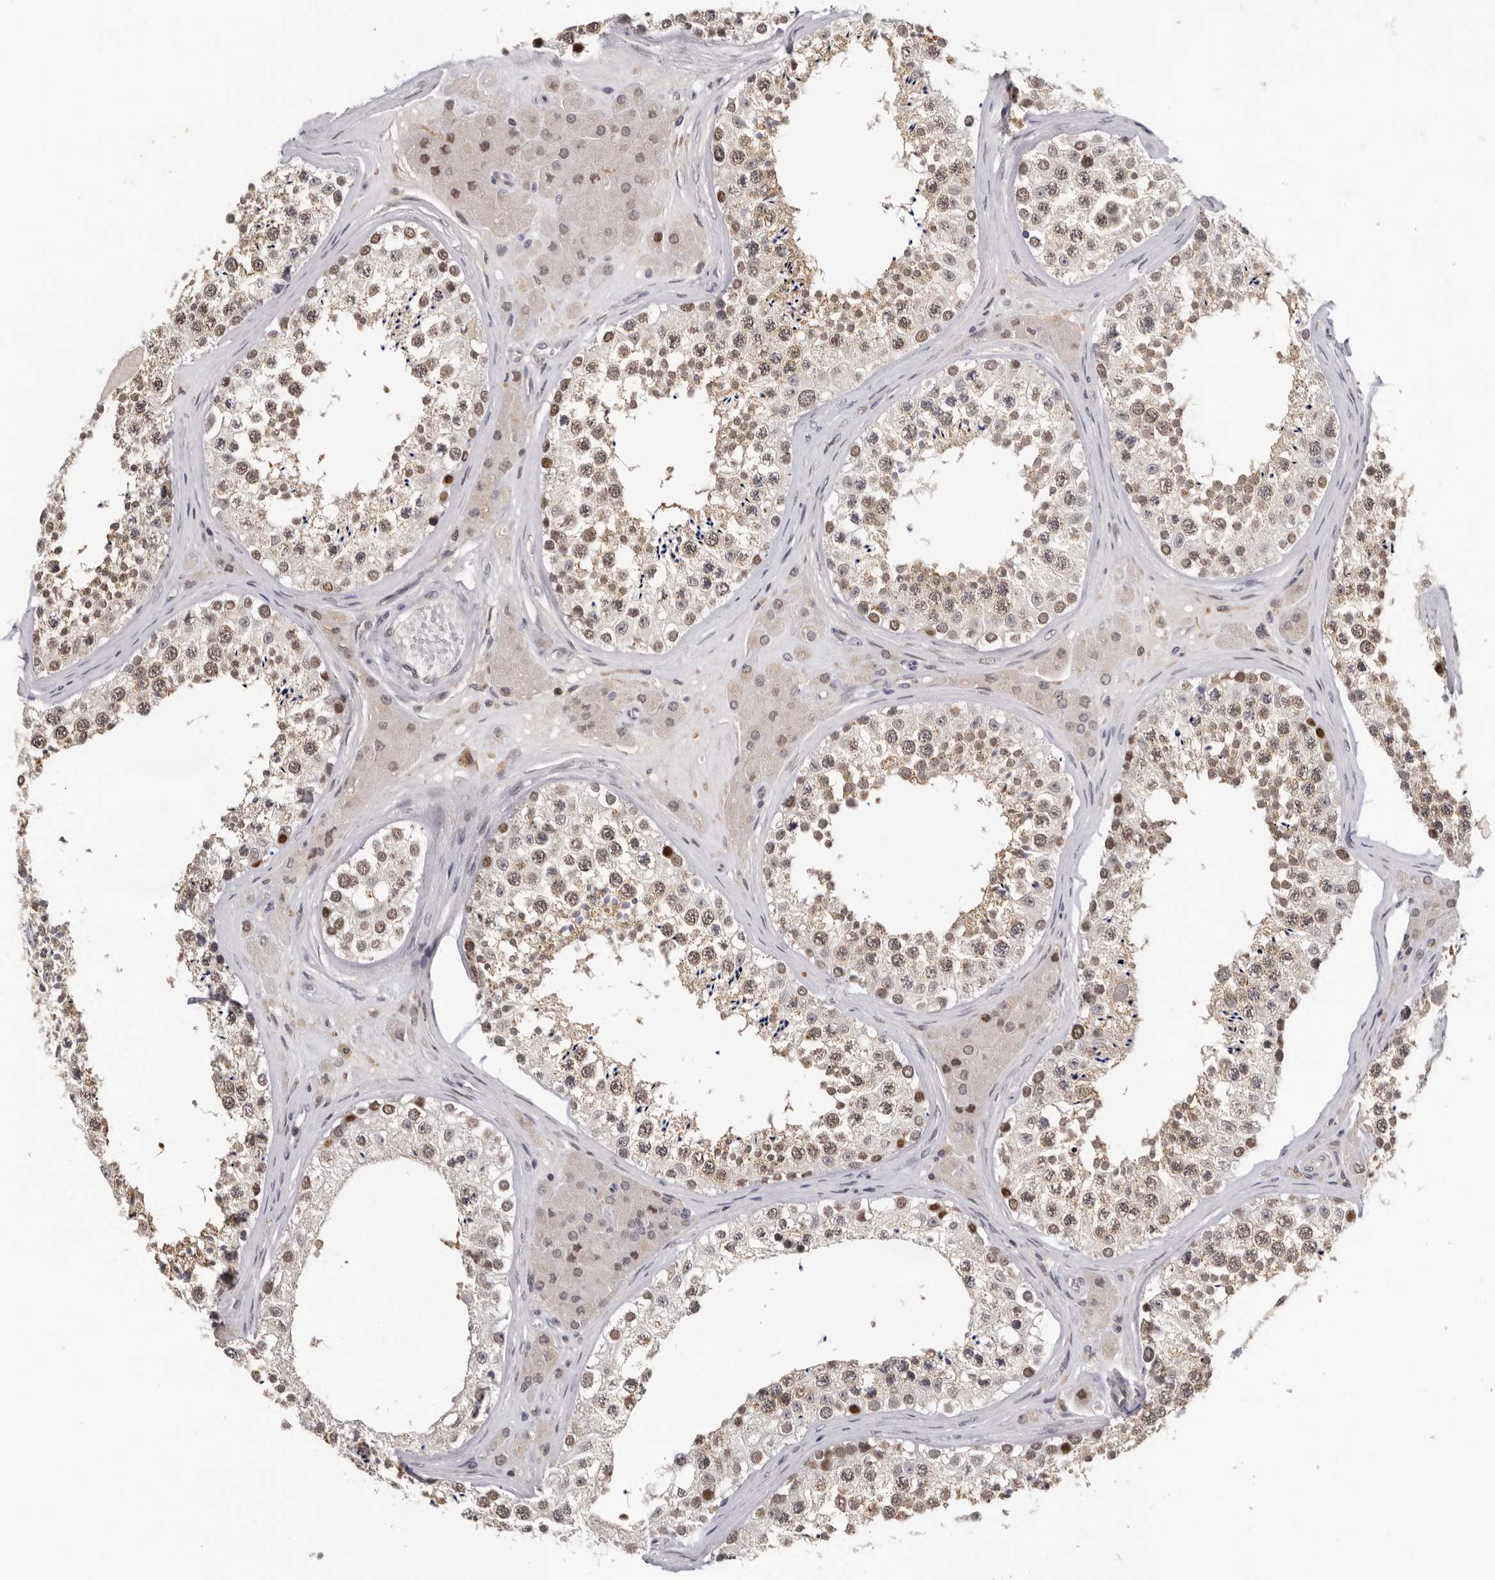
{"staining": {"intensity": "moderate", "quantity": "<25%", "location": "cytoplasmic/membranous,nuclear"}, "tissue": "testis", "cell_type": "Cells in seminiferous ducts", "image_type": "normal", "snomed": [{"axis": "morphology", "description": "Normal tissue, NOS"}, {"axis": "topography", "description": "Testis"}], "caption": "Brown immunohistochemical staining in normal human testis shows moderate cytoplasmic/membranous,nuclear expression in about <25% of cells in seminiferous ducts. The protein is shown in brown color, while the nuclei are stained blue.", "gene": "KIF2B", "patient": {"sex": "male", "age": 46}}